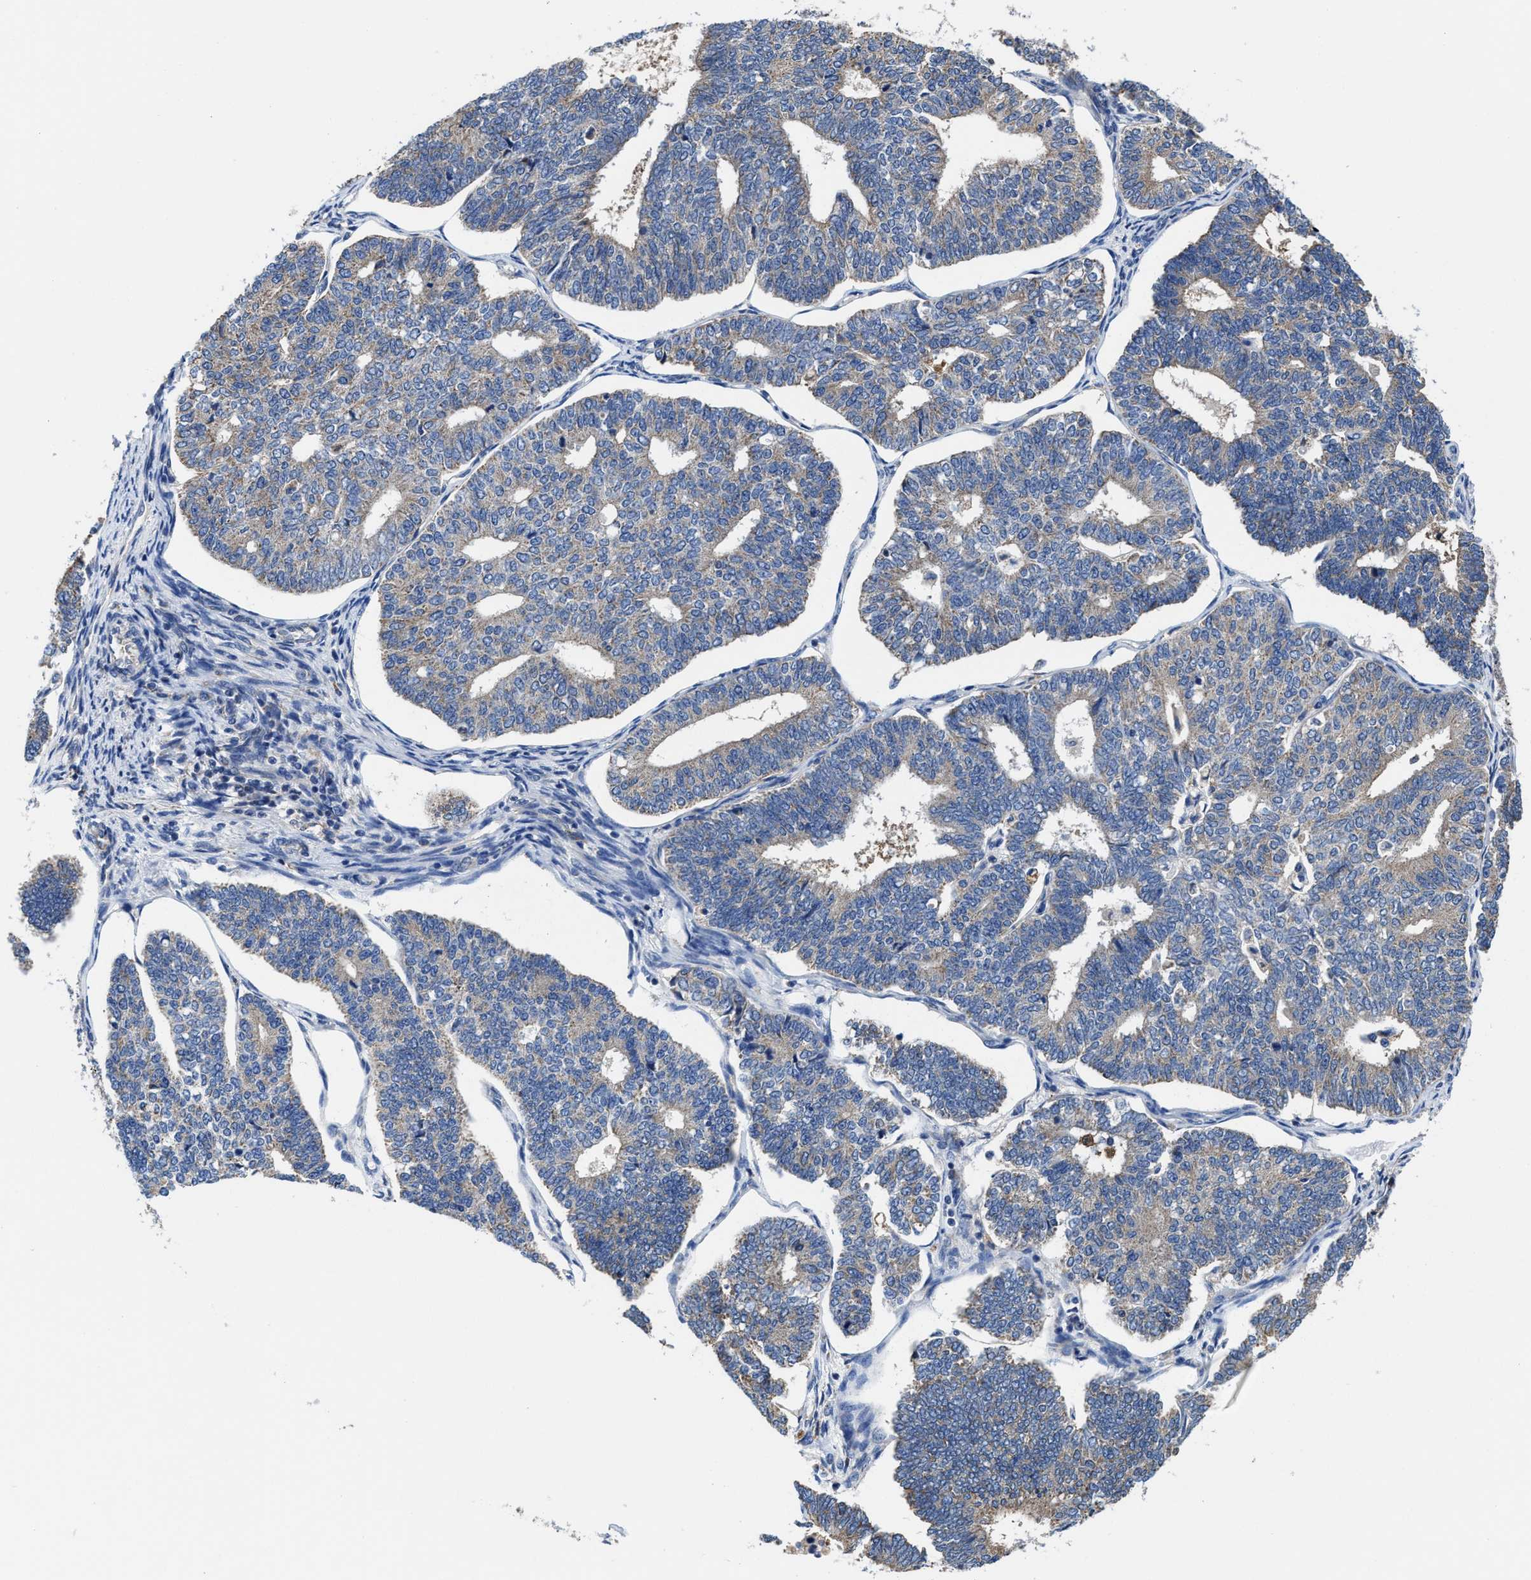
{"staining": {"intensity": "weak", "quantity": "25%-75%", "location": "cytoplasmic/membranous"}, "tissue": "endometrial cancer", "cell_type": "Tumor cells", "image_type": "cancer", "snomed": [{"axis": "morphology", "description": "Adenocarcinoma, NOS"}, {"axis": "topography", "description": "Endometrium"}], "caption": "A low amount of weak cytoplasmic/membranous positivity is identified in about 25%-75% of tumor cells in endometrial adenocarcinoma tissue.", "gene": "TMEM30A", "patient": {"sex": "female", "age": 70}}